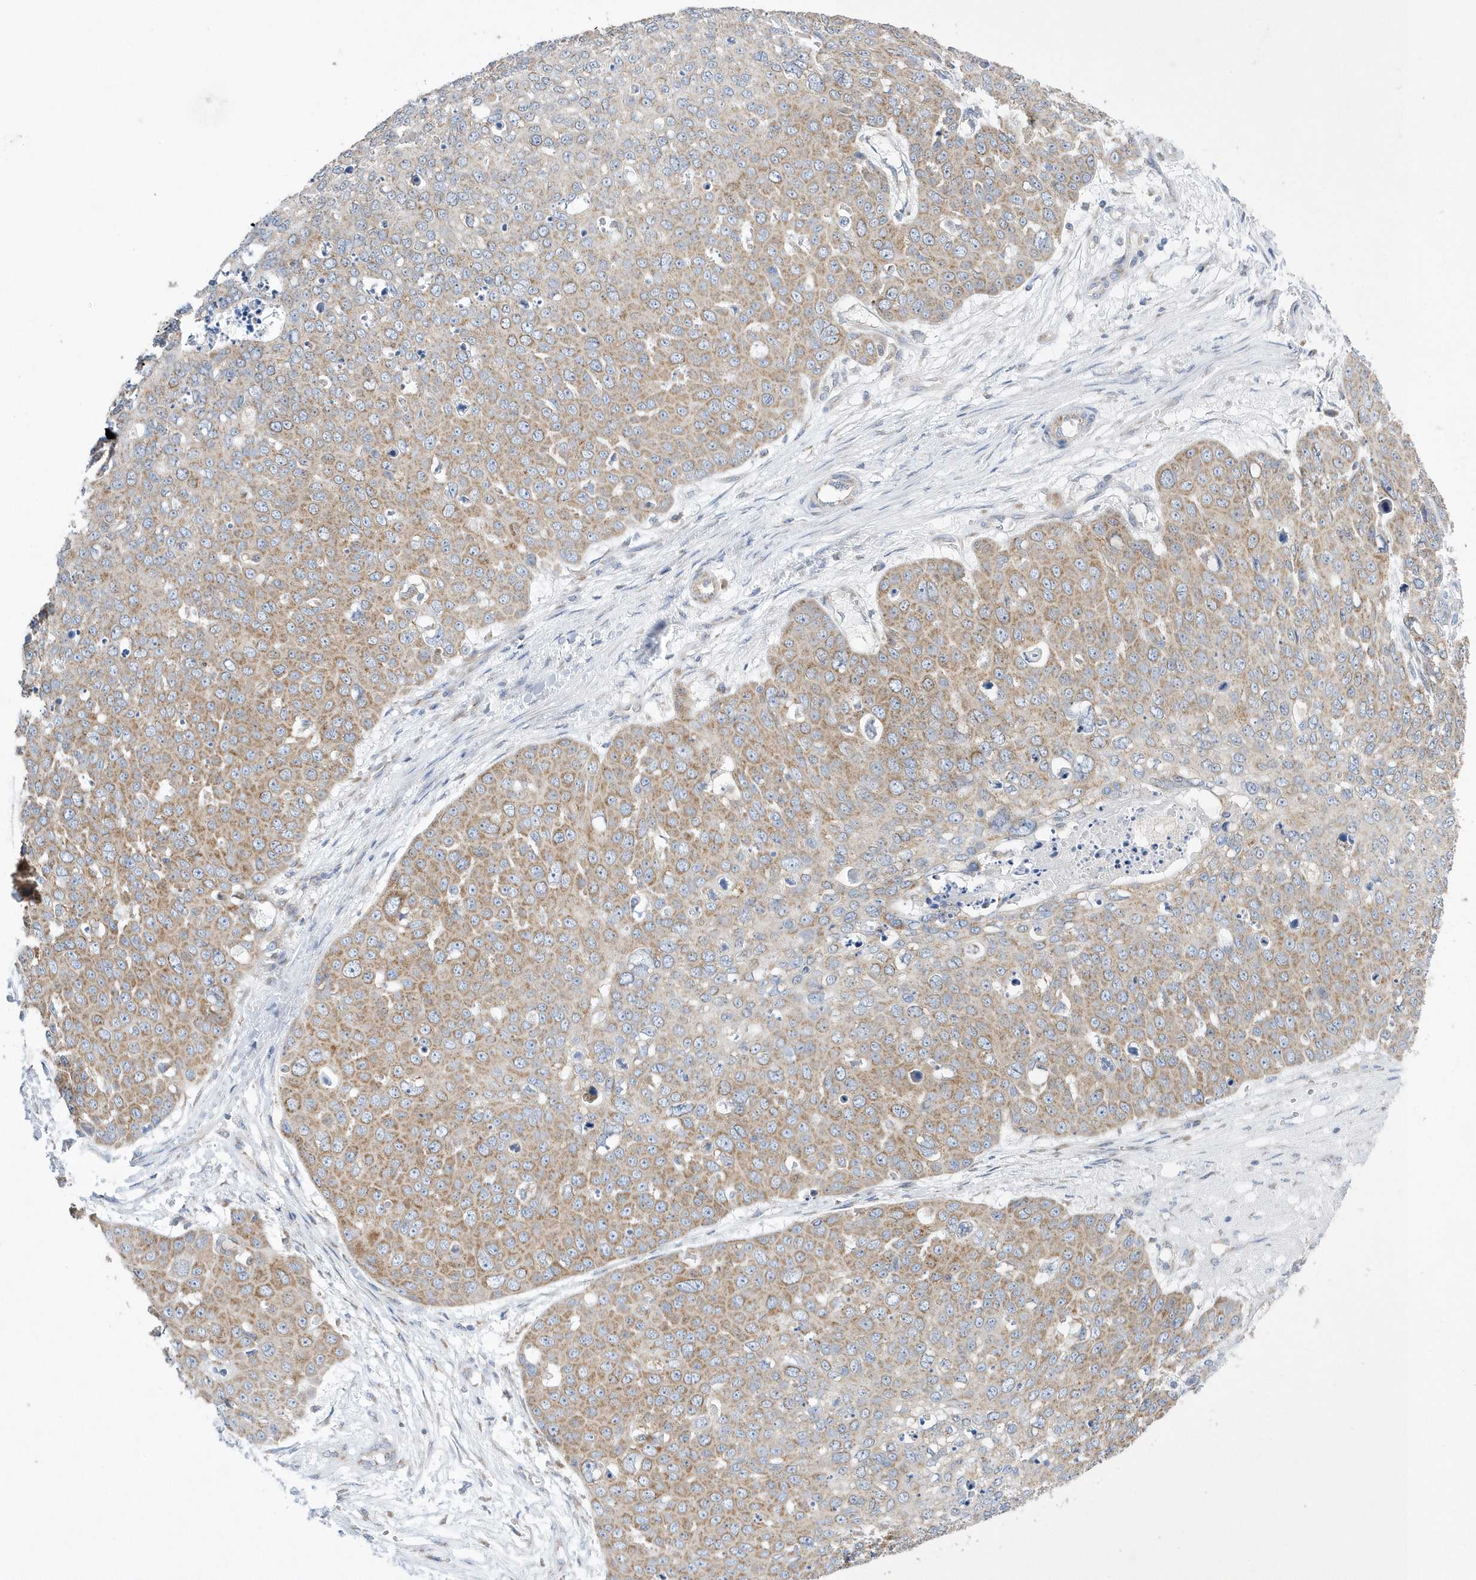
{"staining": {"intensity": "moderate", "quantity": ">75%", "location": "cytoplasmic/membranous"}, "tissue": "skin cancer", "cell_type": "Tumor cells", "image_type": "cancer", "snomed": [{"axis": "morphology", "description": "Squamous cell carcinoma, NOS"}, {"axis": "topography", "description": "Skin"}], "caption": "Tumor cells reveal moderate cytoplasmic/membranous expression in approximately >75% of cells in skin squamous cell carcinoma.", "gene": "SPATA5", "patient": {"sex": "male", "age": 71}}